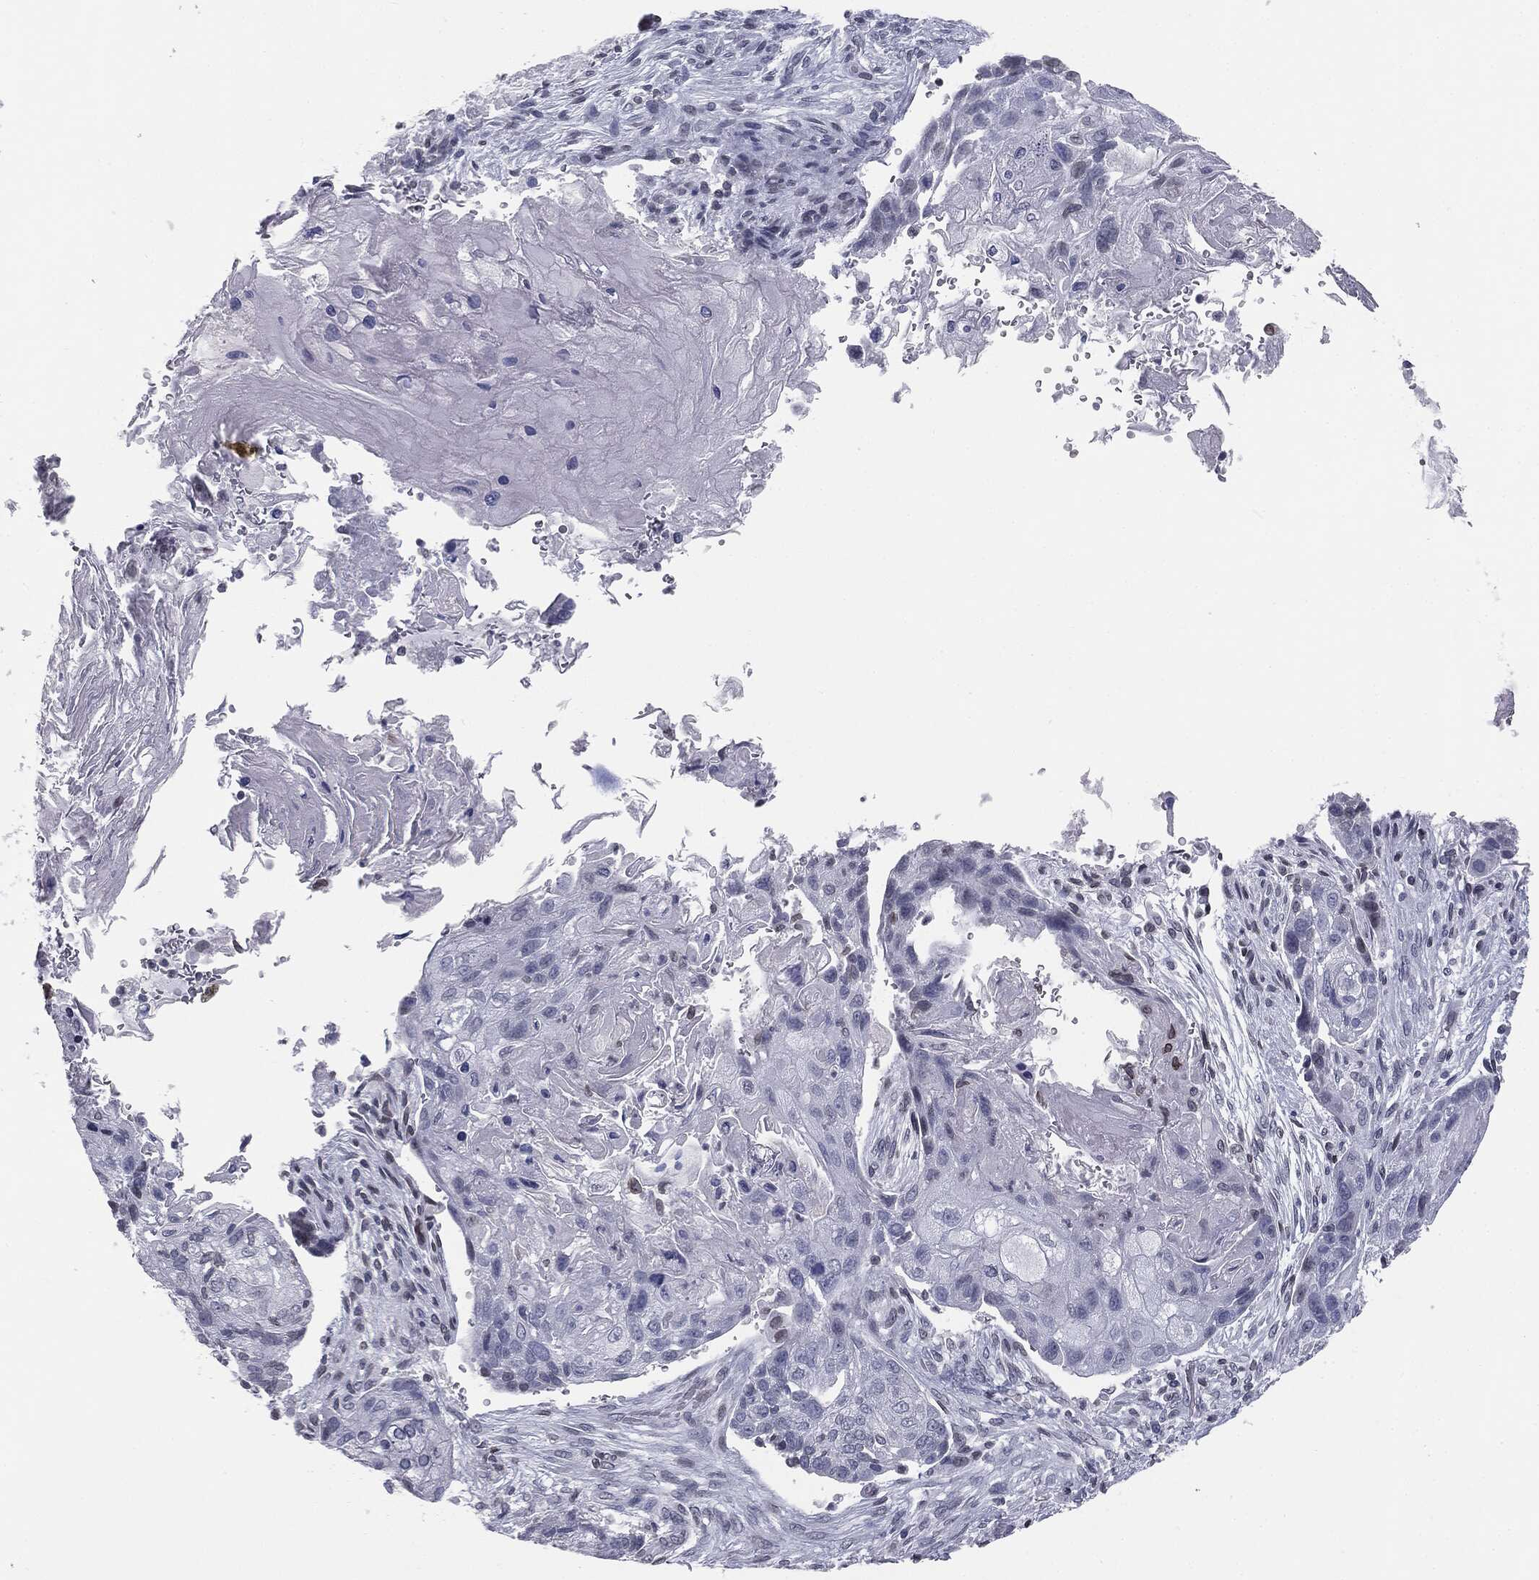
{"staining": {"intensity": "negative", "quantity": "none", "location": "none"}, "tissue": "lung cancer", "cell_type": "Tumor cells", "image_type": "cancer", "snomed": [{"axis": "morphology", "description": "Normal tissue, NOS"}, {"axis": "morphology", "description": "Squamous cell carcinoma, NOS"}, {"axis": "topography", "description": "Bronchus"}, {"axis": "topography", "description": "Lung"}], "caption": "High magnification brightfield microscopy of lung cancer stained with DAB (3,3'-diaminobenzidine) (brown) and counterstained with hematoxylin (blue): tumor cells show no significant expression.", "gene": "ALDOB", "patient": {"sex": "male", "age": 69}}